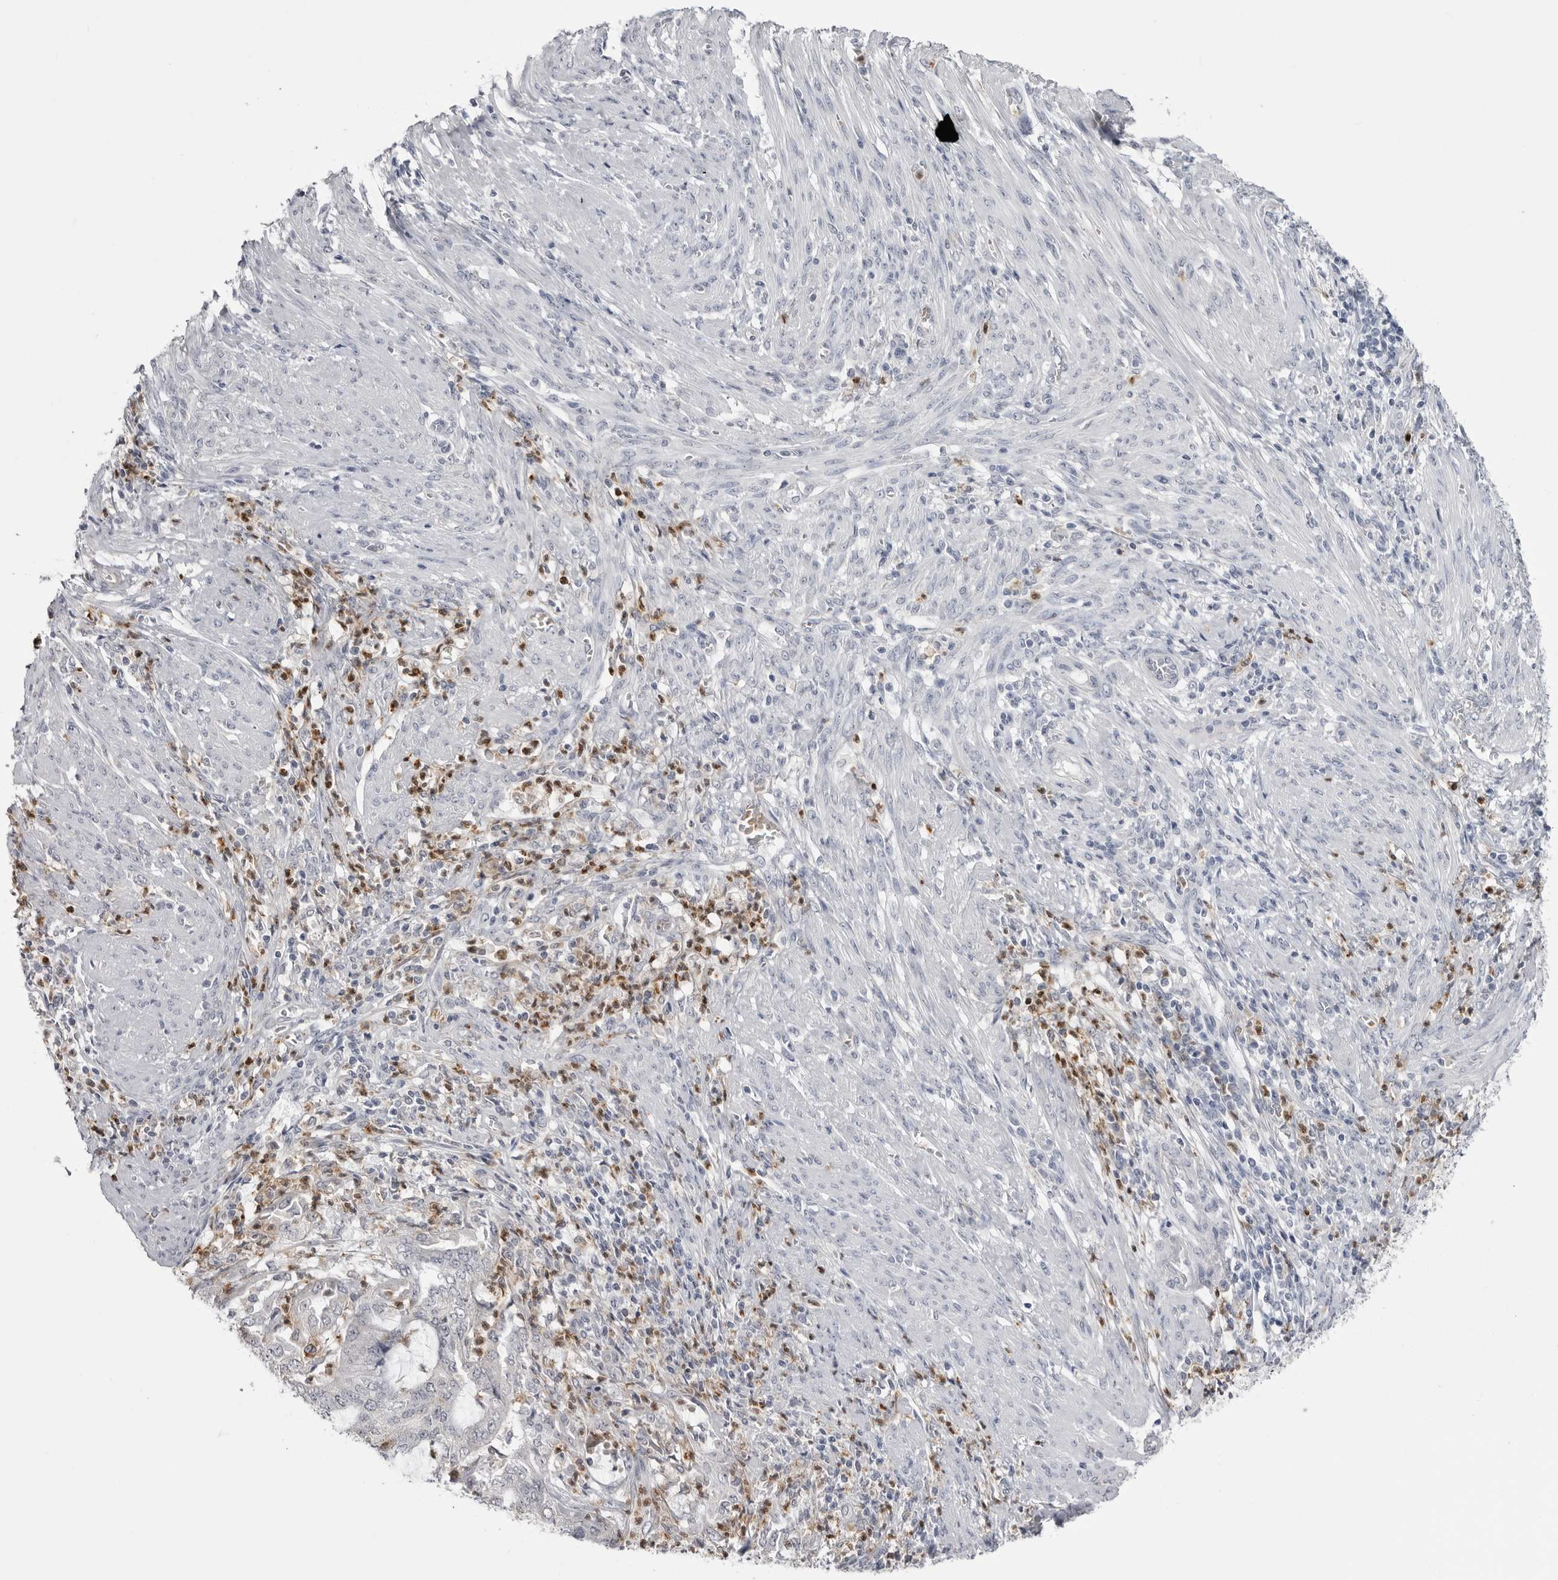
{"staining": {"intensity": "negative", "quantity": "none", "location": "none"}, "tissue": "endometrial cancer", "cell_type": "Tumor cells", "image_type": "cancer", "snomed": [{"axis": "morphology", "description": "Adenocarcinoma, NOS"}, {"axis": "topography", "description": "Endometrium"}], "caption": "This is an immunohistochemistry (IHC) histopathology image of human endometrial adenocarcinoma. There is no expression in tumor cells.", "gene": "STAP2", "patient": {"sex": "female", "age": 51}}